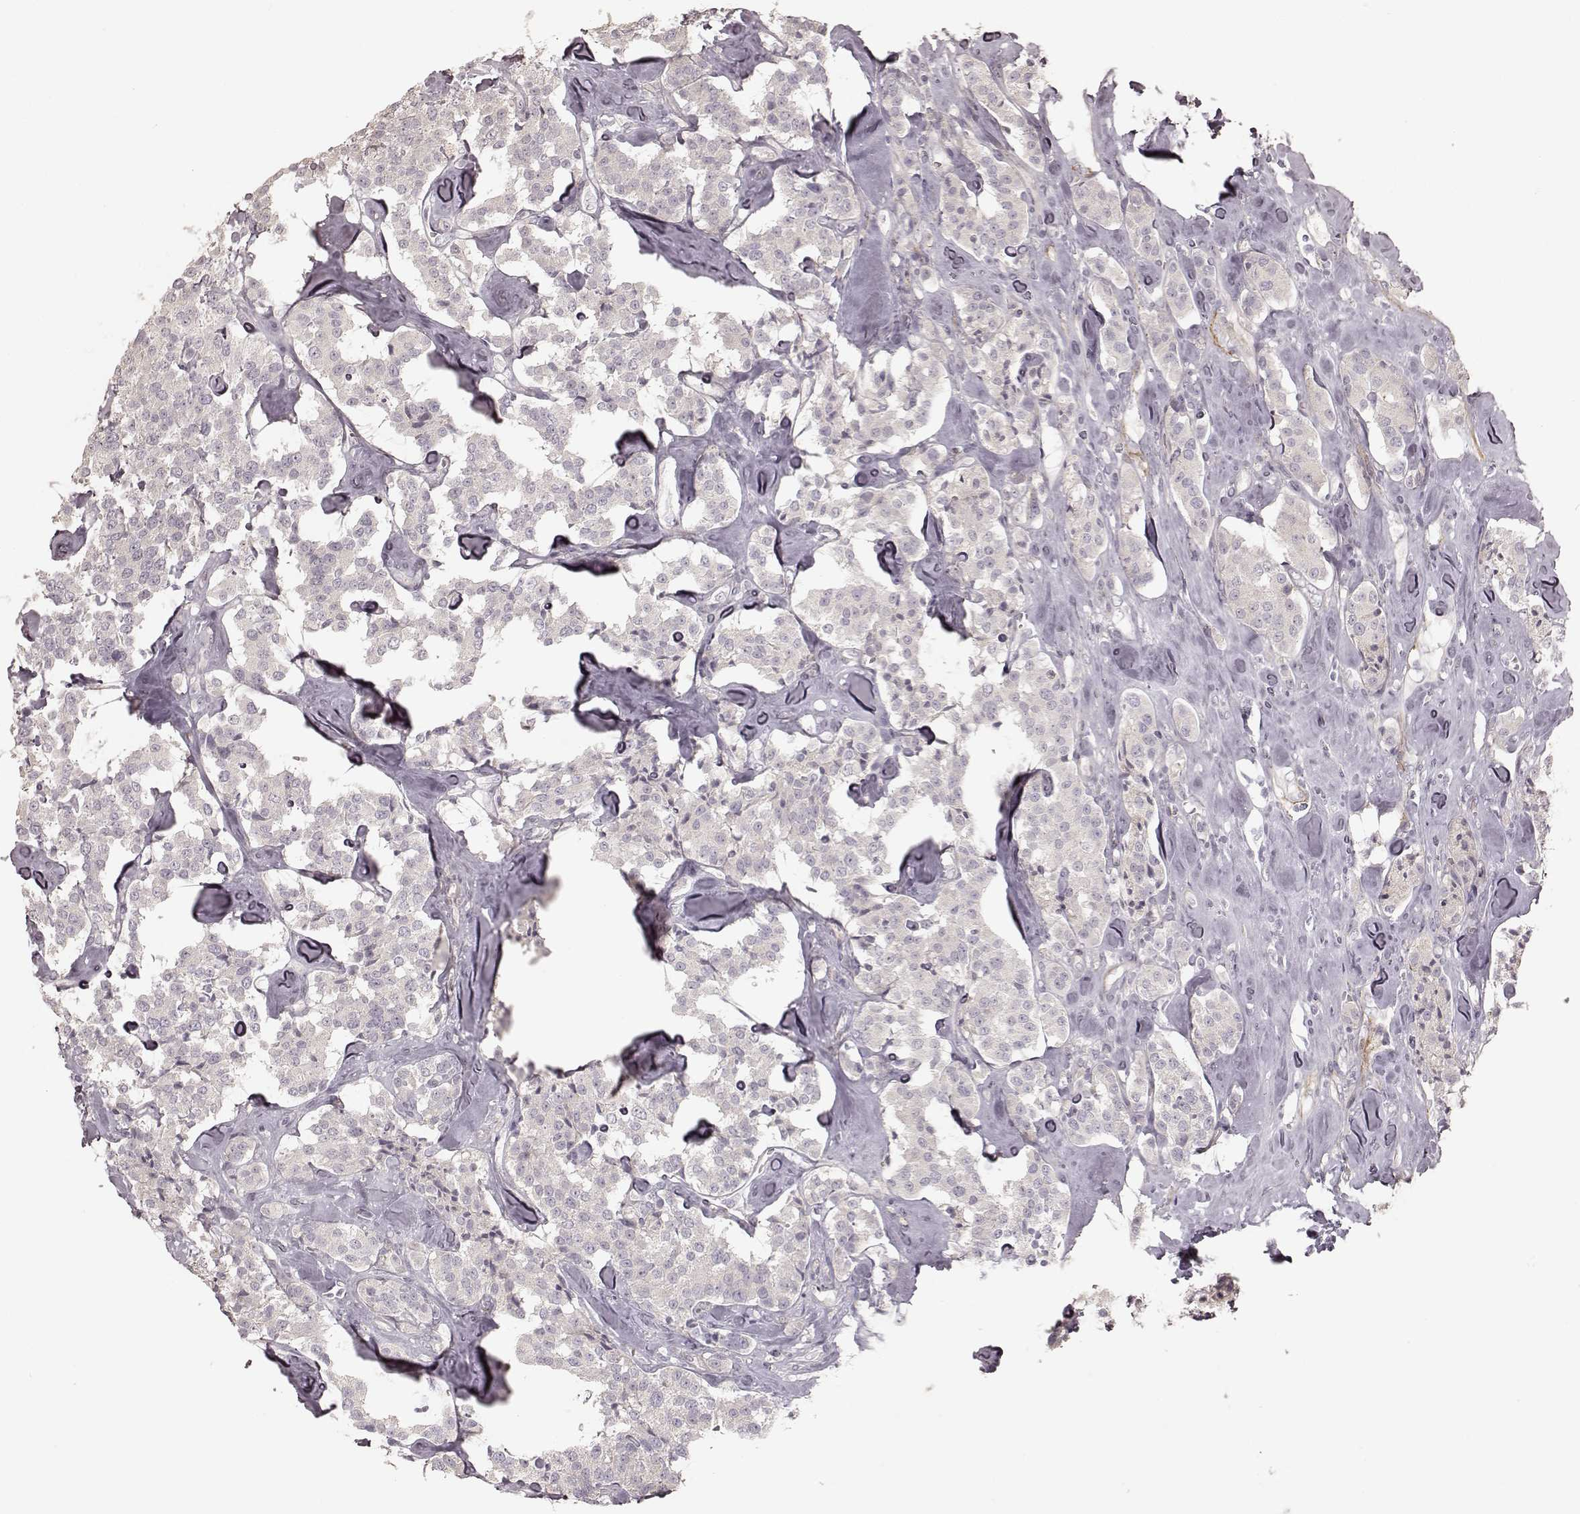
{"staining": {"intensity": "negative", "quantity": "none", "location": "none"}, "tissue": "carcinoid", "cell_type": "Tumor cells", "image_type": "cancer", "snomed": [{"axis": "morphology", "description": "Carcinoid, malignant, NOS"}, {"axis": "topography", "description": "Pancreas"}], "caption": "Photomicrograph shows no significant protein staining in tumor cells of malignant carcinoid.", "gene": "KCNJ9", "patient": {"sex": "male", "age": 41}}